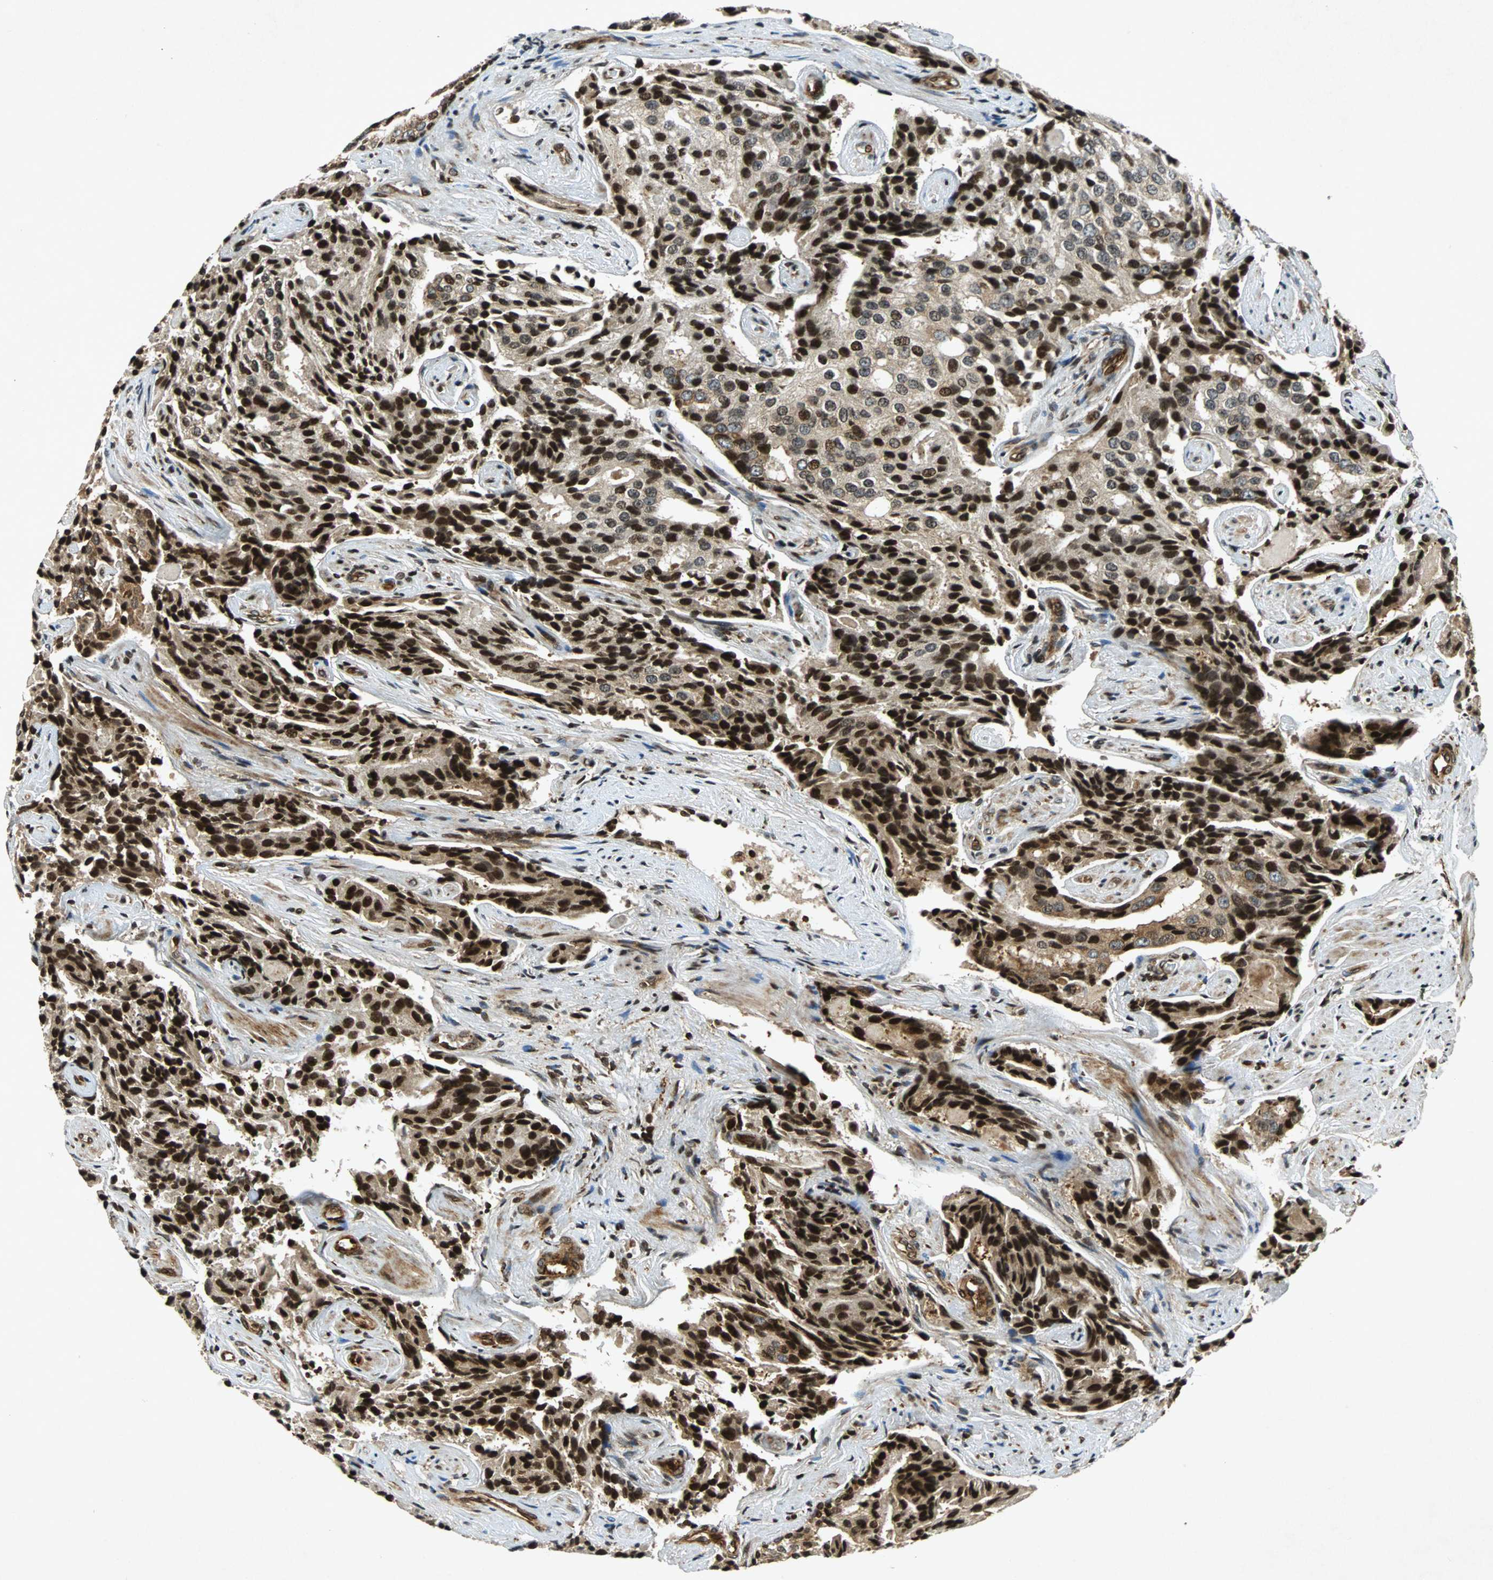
{"staining": {"intensity": "strong", "quantity": ">75%", "location": "cytoplasmic/membranous,nuclear"}, "tissue": "prostate cancer", "cell_type": "Tumor cells", "image_type": "cancer", "snomed": [{"axis": "morphology", "description": "Adenocarcinoma, High grade"}, {"axis": "topography", "description": "Prostate"}], "caption": "Protein expression analysis of prostate adenocarcinoma (high-grade) displays strong cytoplasmic/membranous and nuclear expression in about >75% of tumor cells.", "gene": "TUBA4A", "patient": {"sex": "male", "age": 58}}